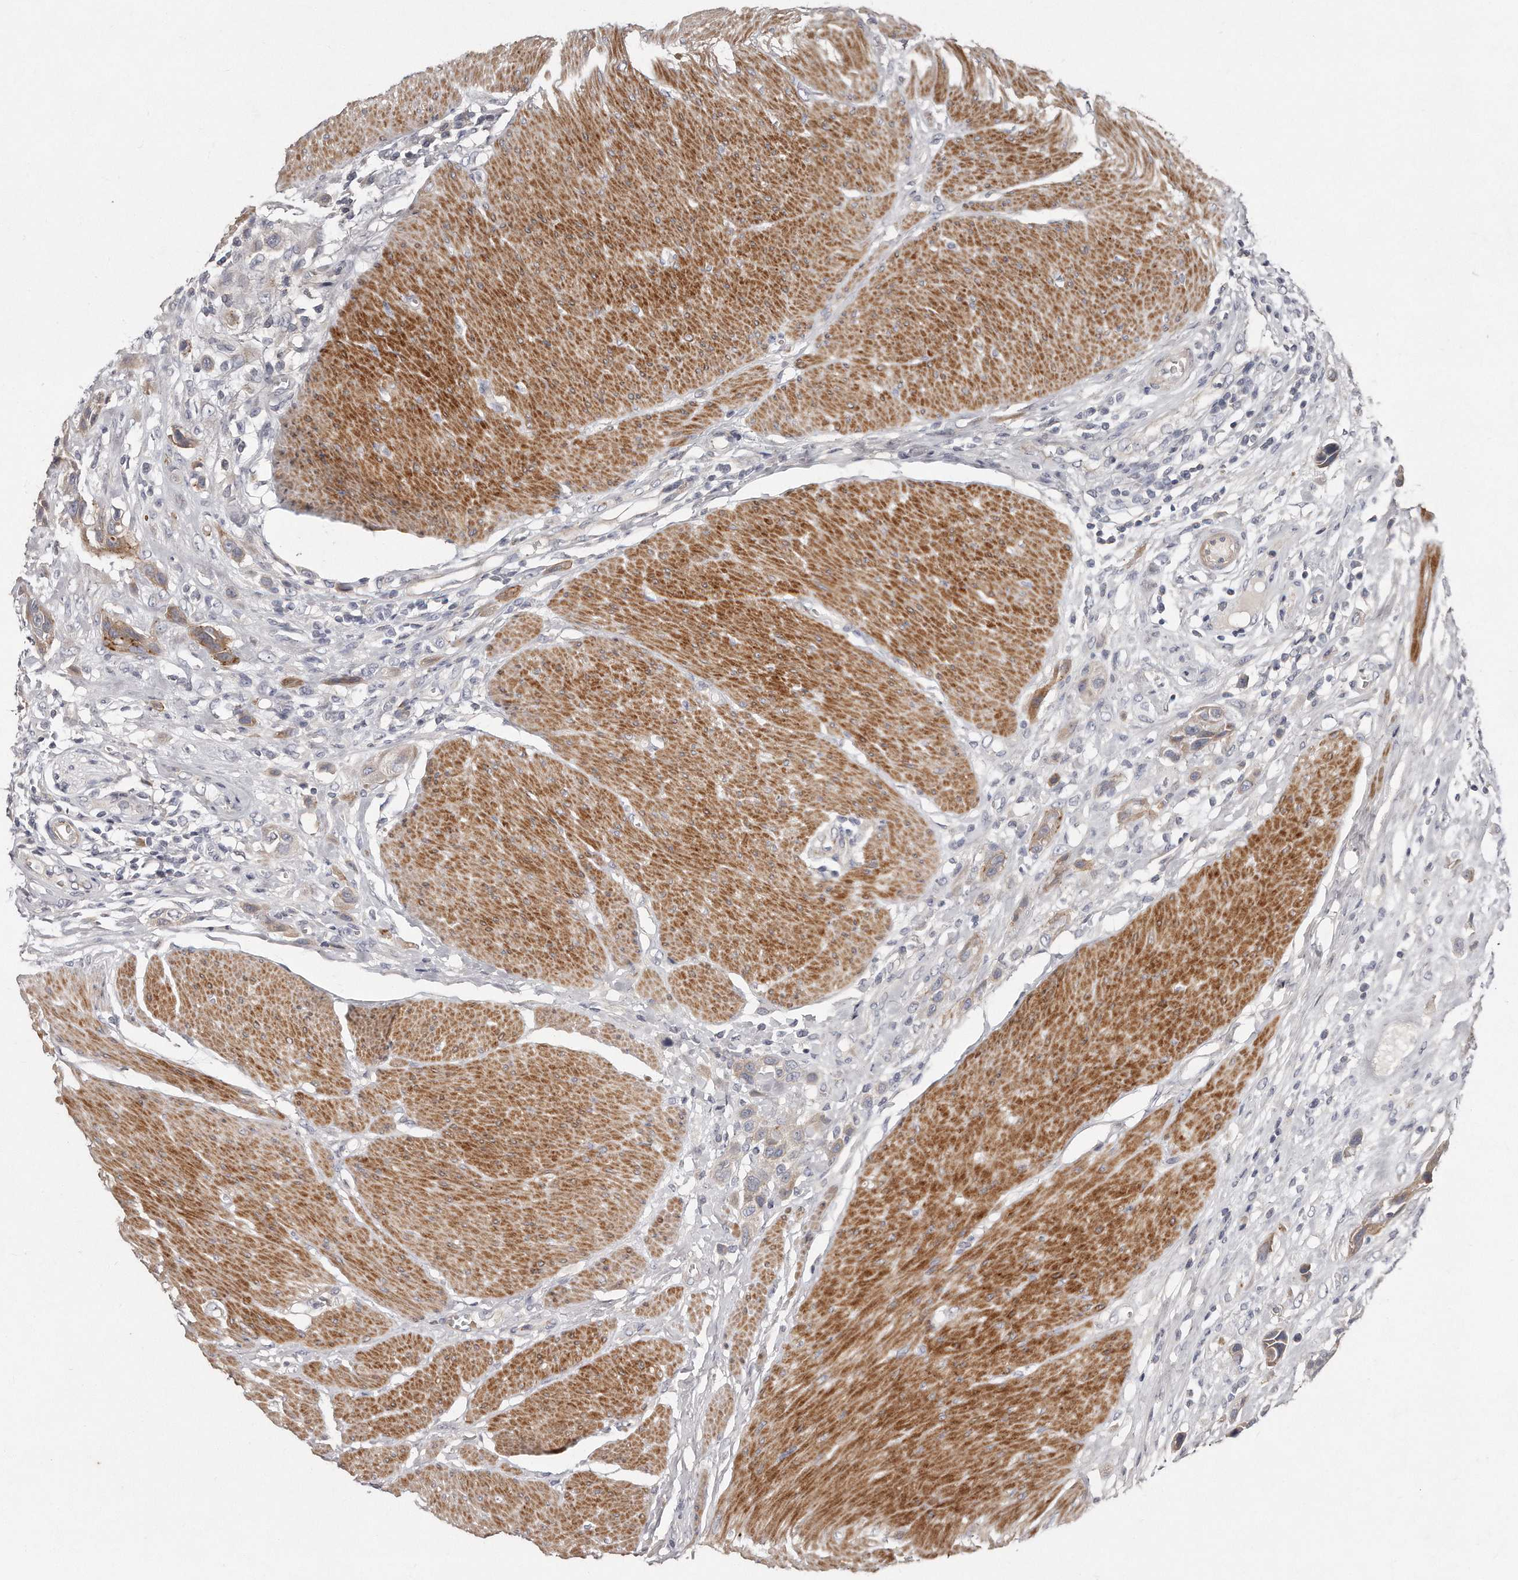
{"staining": {"intensity": "moderate", "quantity": "<25%", "location": "cytoplasmic/membranous"}, "tissue": "urothelial cancer", "cell_type": "Tumor cells", "image_type": "cancer", "snomed": [{"axis": "morphology", "description": "Urothelial carcinoma, High grade"}, {"axis": "topography", "description": "Urinary bladder"}], "caption": "Immunohistochemical staining of high-grade urothelial carcinoma displays low levels of moderate cytoplasmic/membranous positivity in approximately <25% of tumor cells.", "gene": "TECR", "patient": {"sex": "male", "age": 50}}